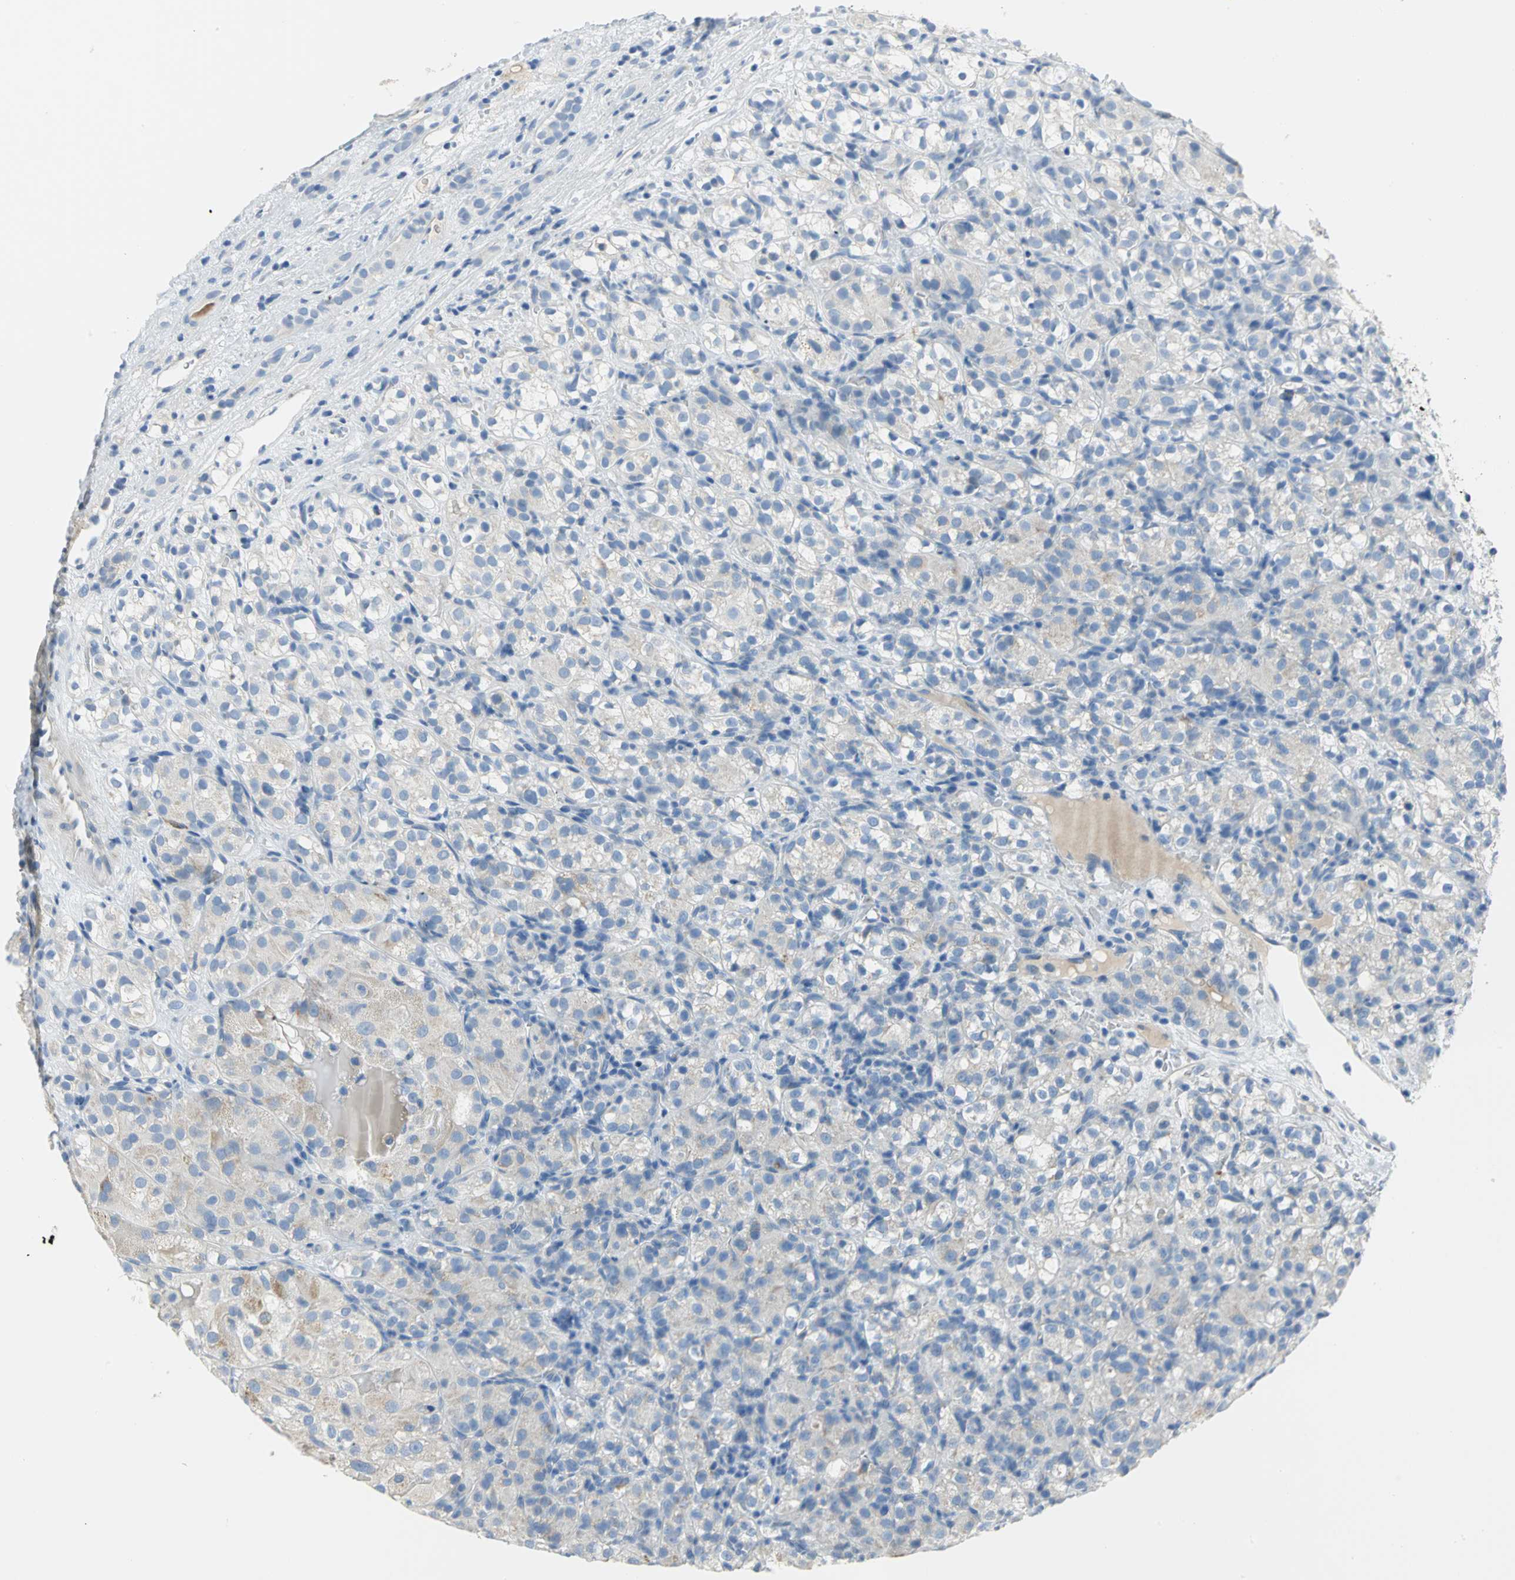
{"staining": {"intensity": "weak", "quantity": "<25%", "location": "cytoplasmic/membranous"}, "tissue": "renal cancer", "cell_type": "Tumor cells", "image_type": "cancer", "snomed": [{"axis": "morphology", "description": "Normal tissue, NOS"}, {"axis": "morphology", "description": "Adenocarcinoma, NOS"}, {"axis": "topography", "description": "Kidney"}], "caption": "A high-resolution image shows immunohistochemistry staining of renal adenocarcinoma, which reveals no significant staining in tumor cells.", "gene": "ALOX15", "patient": {"sex": "male", "age": 61}}